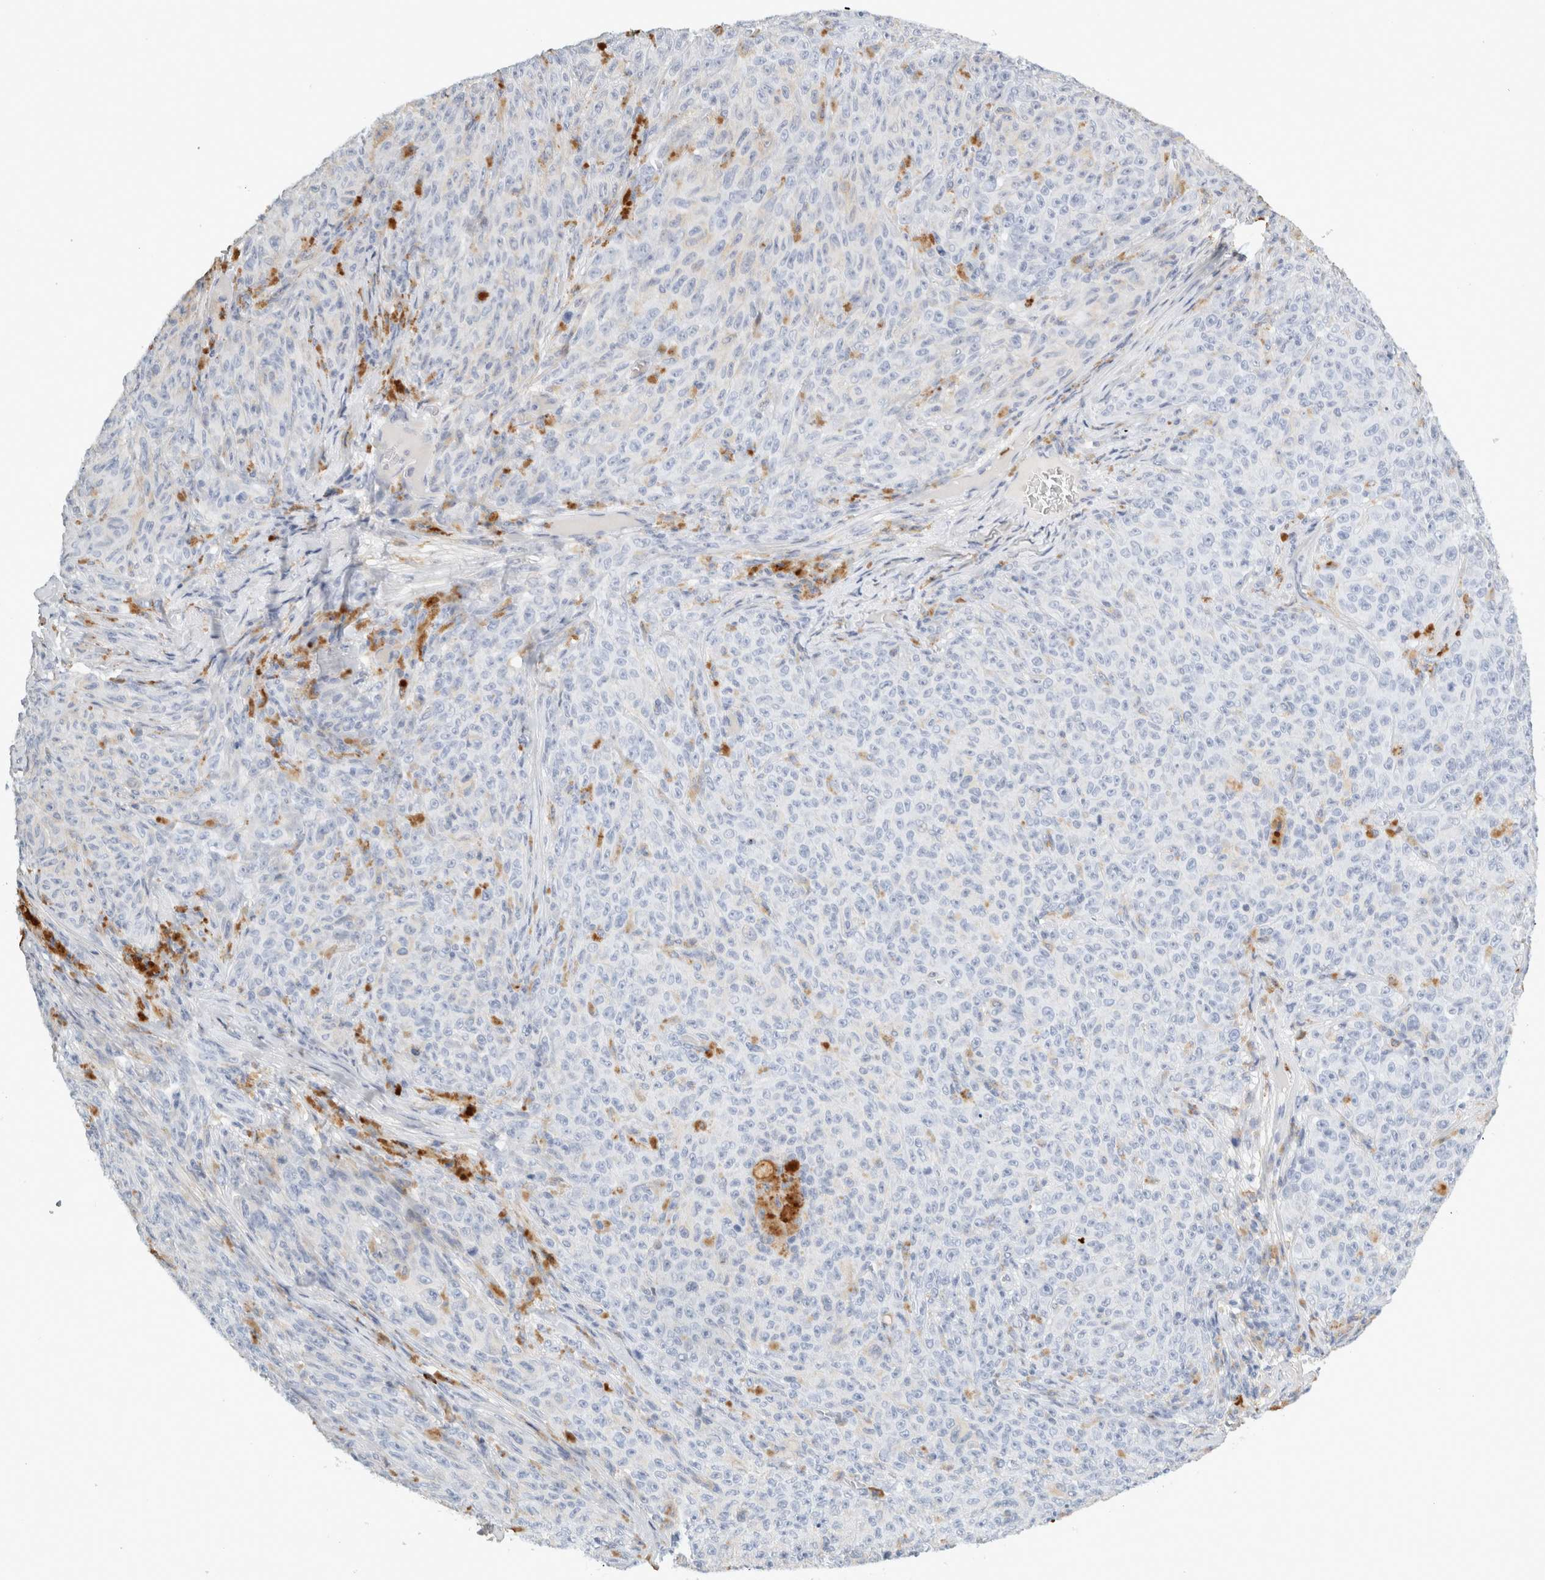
{"staining": {"intensity": "negative", "quantity": "none", "location": "none"}, "tissue": "melanoma", "cell_type": "Tumor cells", "image_type": "cancer", "snomed": [{"axis": "morphology", "description": "Malignant melanoma, NOS"}, {"axis": "topography", "description": "Skin"}], "caption": "High power microscopy image of an immunohistochemistry photomicrograph of melanoma, revealing no significant positivity in tumor cells.", "gene": "FGL2", "patient": {"sex": "female", "age": 82}}